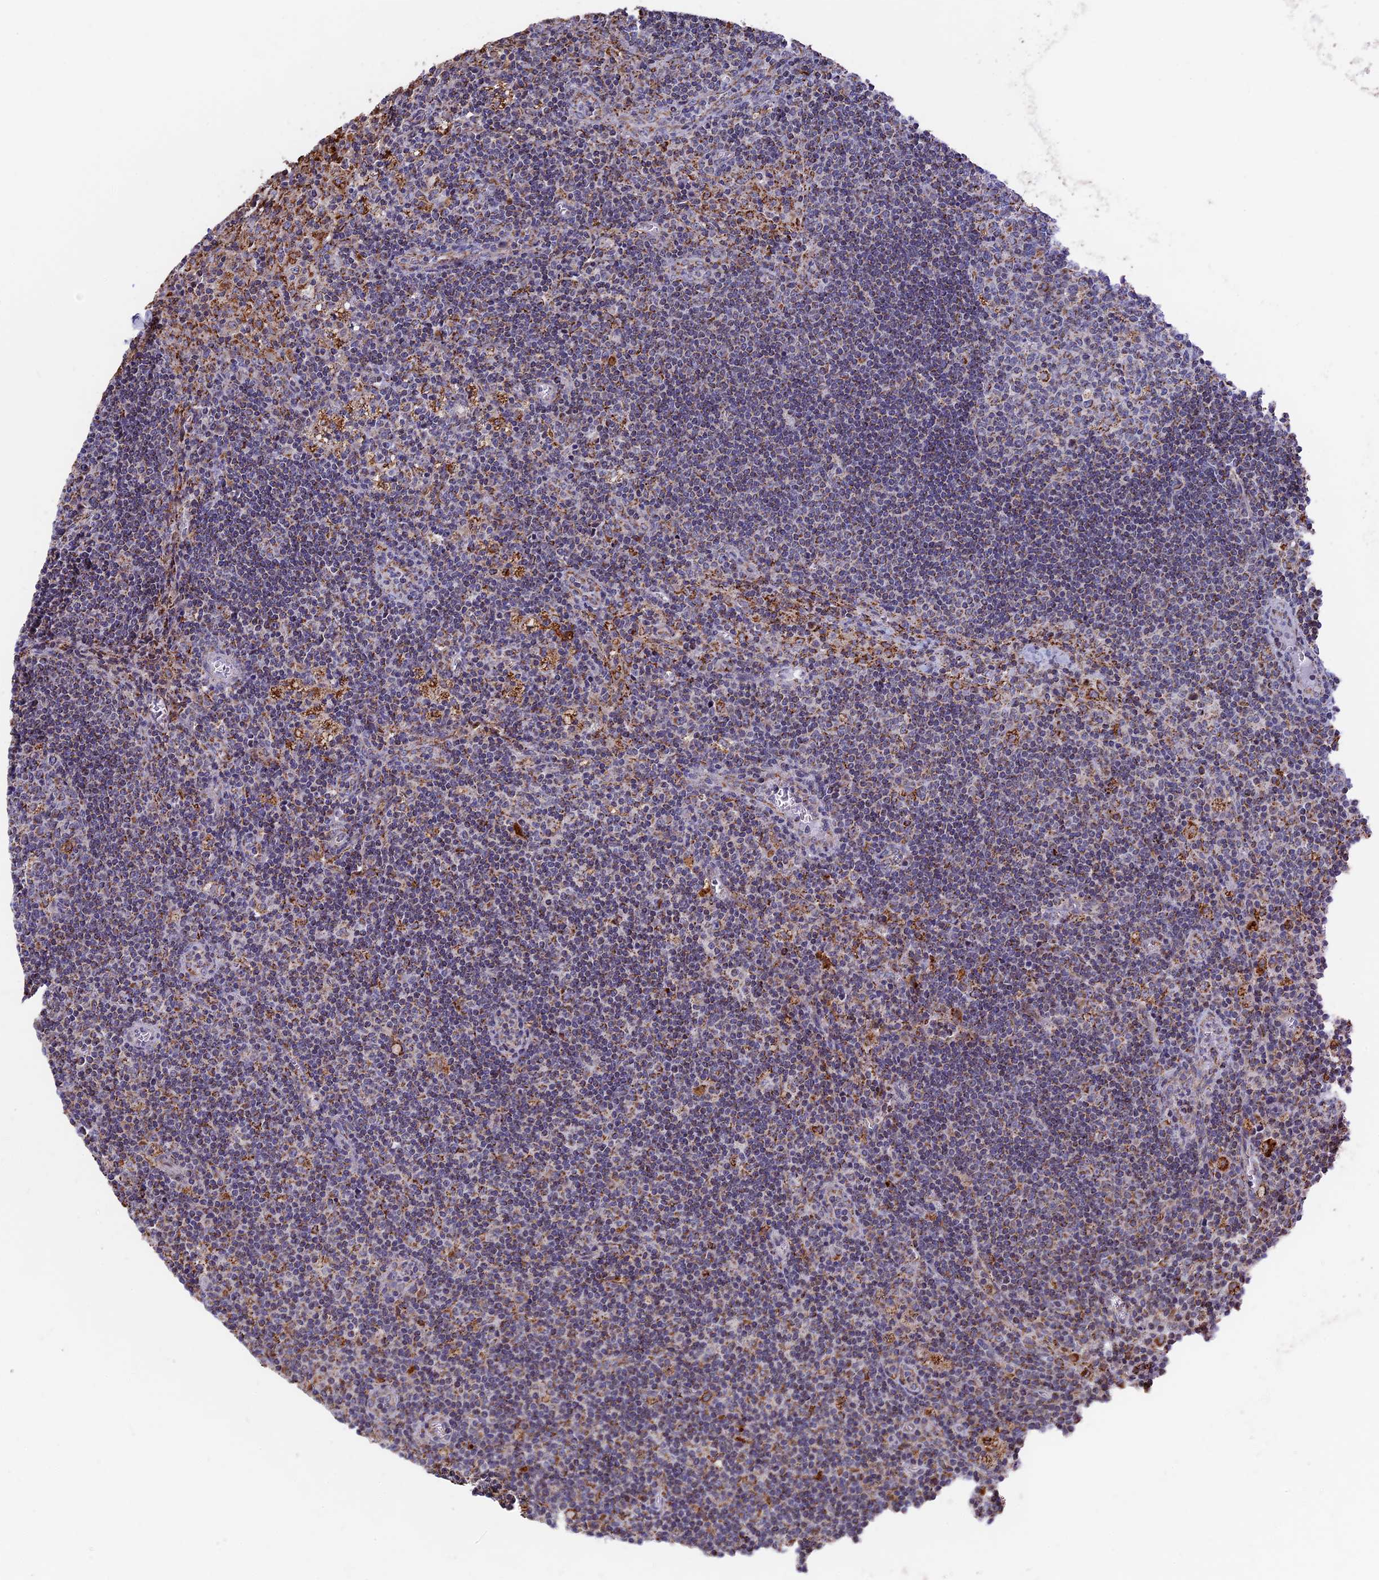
{"staining": {"intensity": "moderate", "quantity": "<25%", "location": "cytoplasmic/membranous"}, "tissue": "lymph node", "cell_type": "Germinal center cells", "image_type": "normal", "snomed": [{"axis": "morphology", "description": "Normal tissue, NOS"}, {"axis": "topography", "description": "Lymph node"}], "caption": "This histopathology image reveals immunohistochemistry staining of normal human lymph node, with low moderate cytoplasmic/membranous staining in approximately <25% of germinal center cells.", "gene": "SEC24D", "patient": {"sex": "male", "age": 58}}